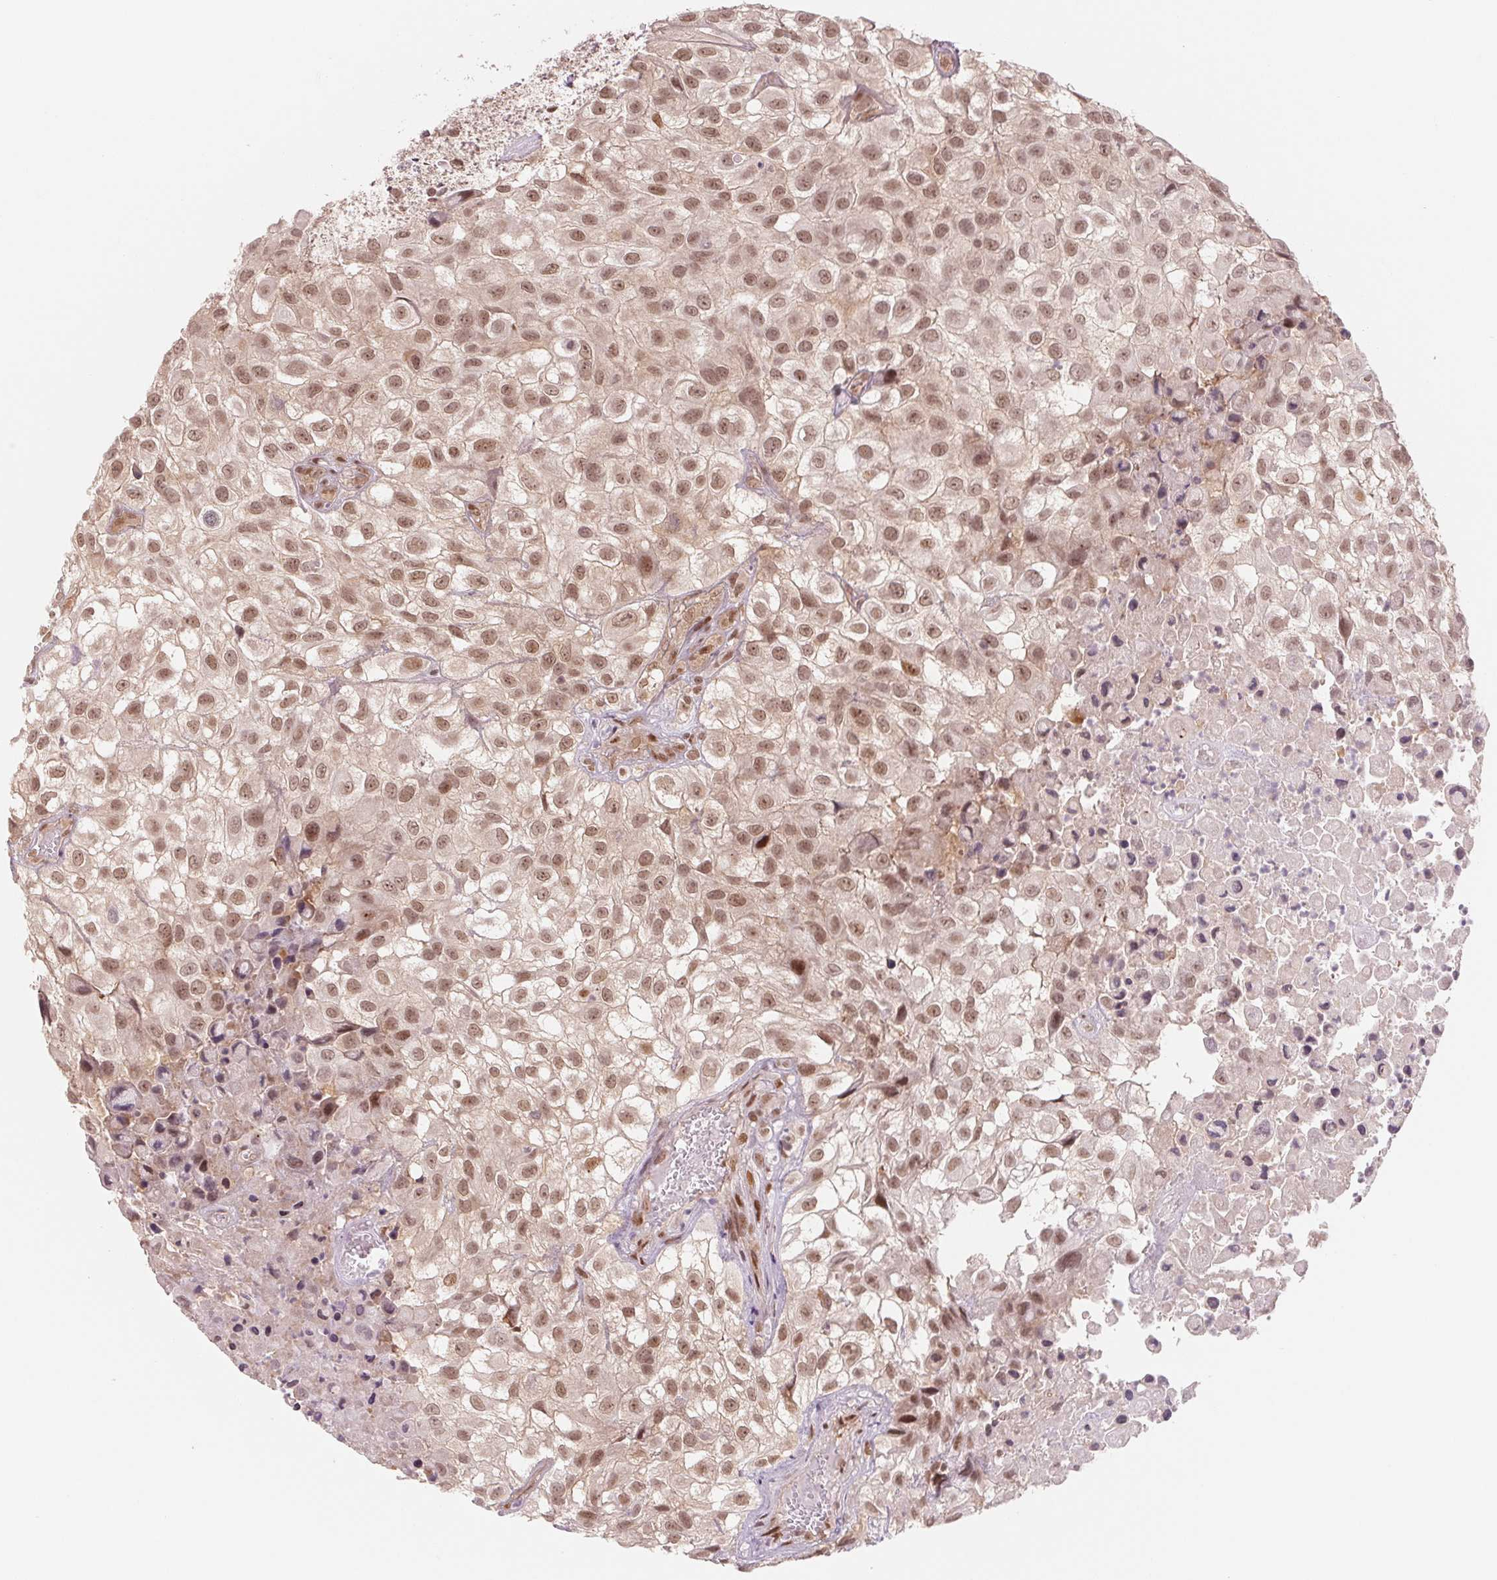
{"staining": {"intensity": "moderate", "quantity": ">75%", "location": "cytoplasmic/membranous,nuclear"}, "tissue": "urothelial cancer", "cell_type": "Tumor cells", "image_type": "cancer", "snomed": [{"axis": "morphology", "description": "Urothelial carcinoma, High grade"}, {"axis": "topography", "description": "Urinary bladder"}], "caption": "Brown immunohistochemical staining in urothelial carcinoma (high-grade) reveals moderate cytoplasmic/membranous and nuclear positivity in approximately >75% of tumor cells.", "gene": "DNAJB6", "patient": {"sex": "male", "age": 56}}